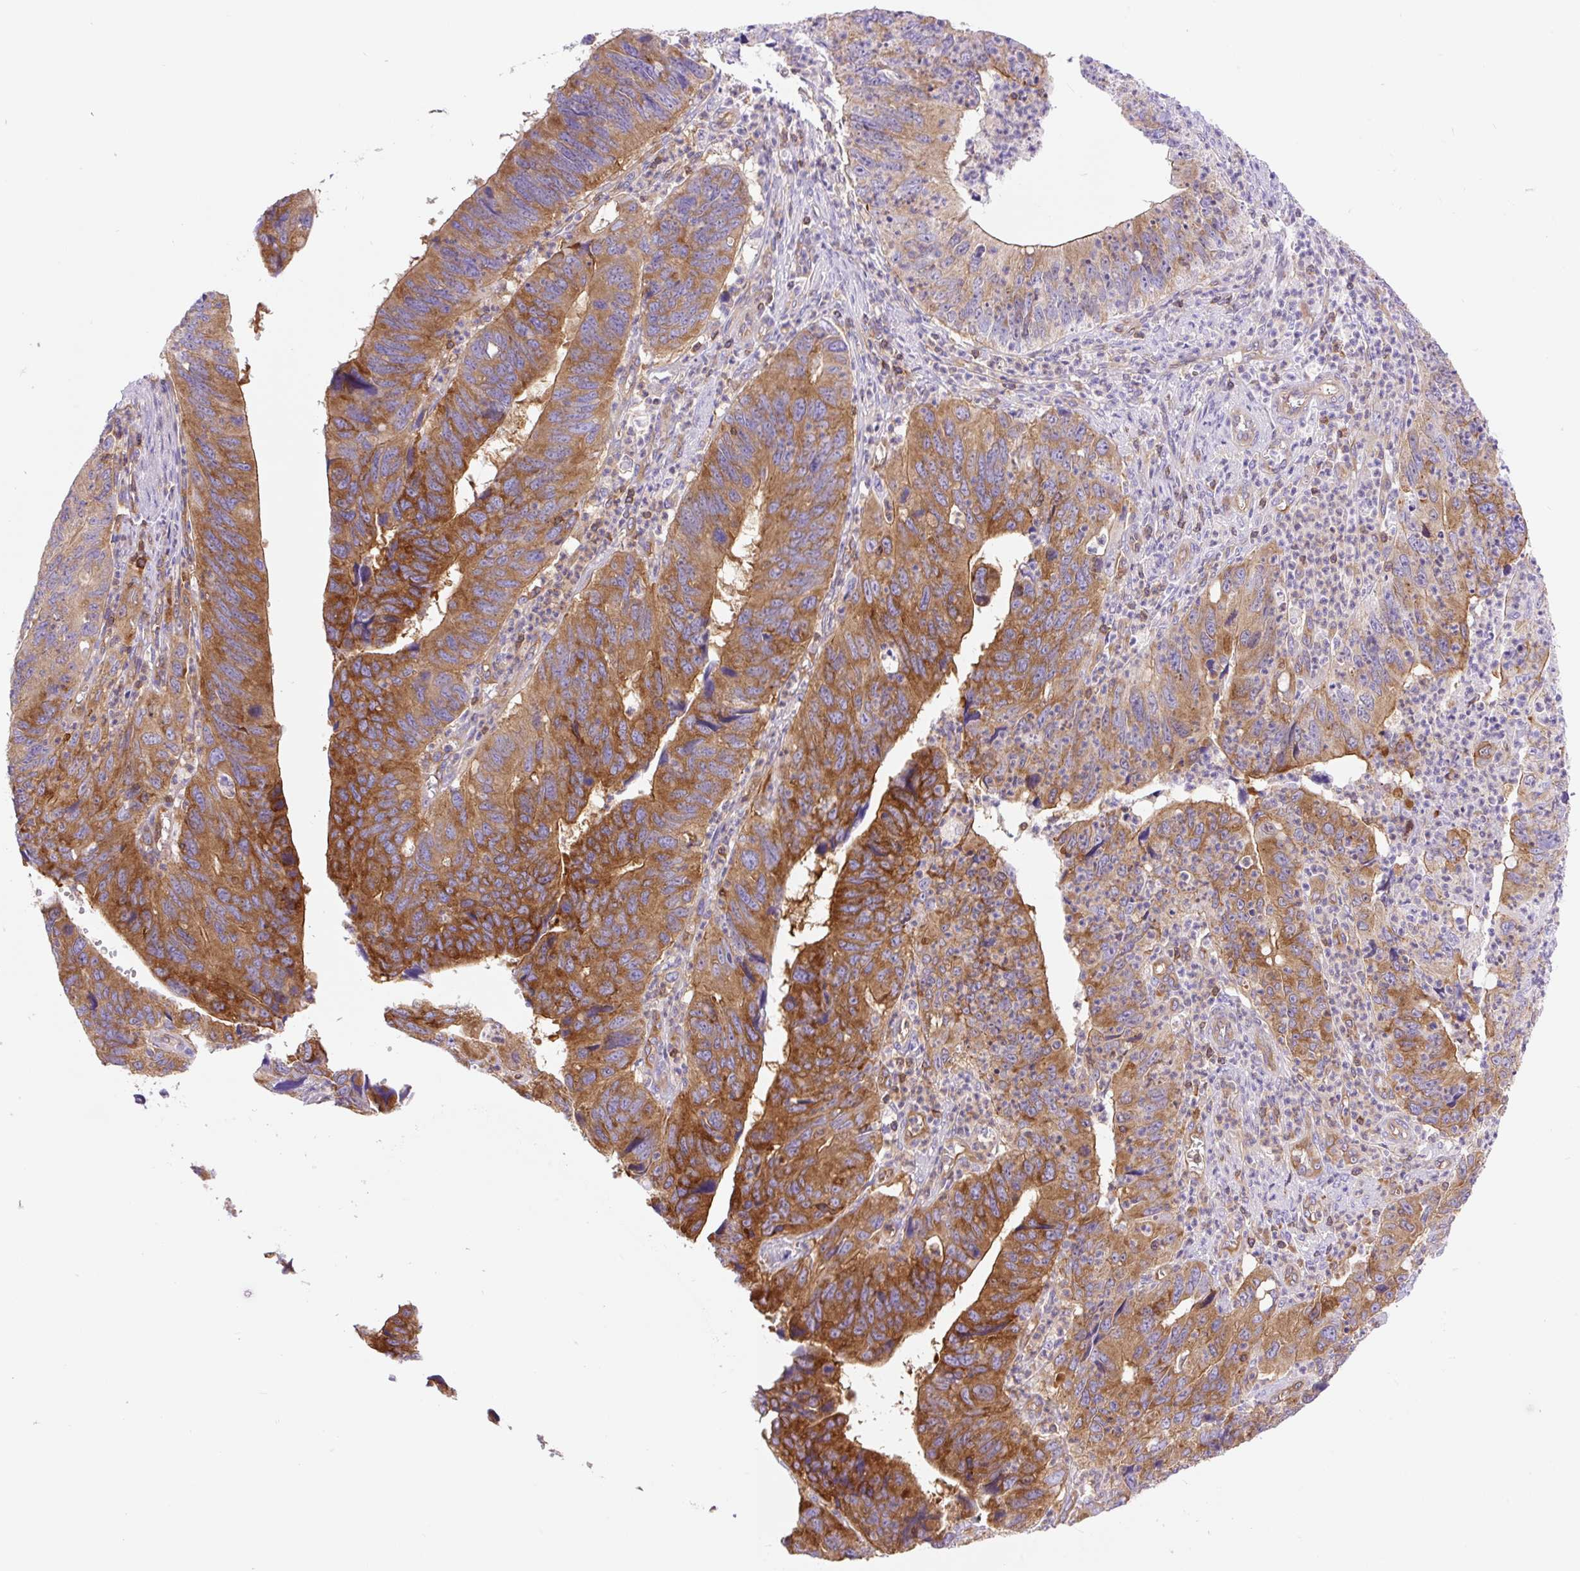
{"staining": {"intensity": "strong", "quantity": ">75%", "location": "cytoplasmic/membranous"}, "tissue": "stomach cancer", "cell_type": "Tumor cells", "image_type": "cancer", "snomed": [{"axis": "morphology", "description": "Adenocarcinoma, NOS"}, {"axis": "topography", "description": "Stomach"}], "caption": "There is high levels of strong cytoplasmic/membranous staining in tumor cells of stomach adenocarcinoma, as demonstrated by immunohistochemical staining (brown color).", "gene": "DNM2", "patient": {"sex": "male", "age": 59}}